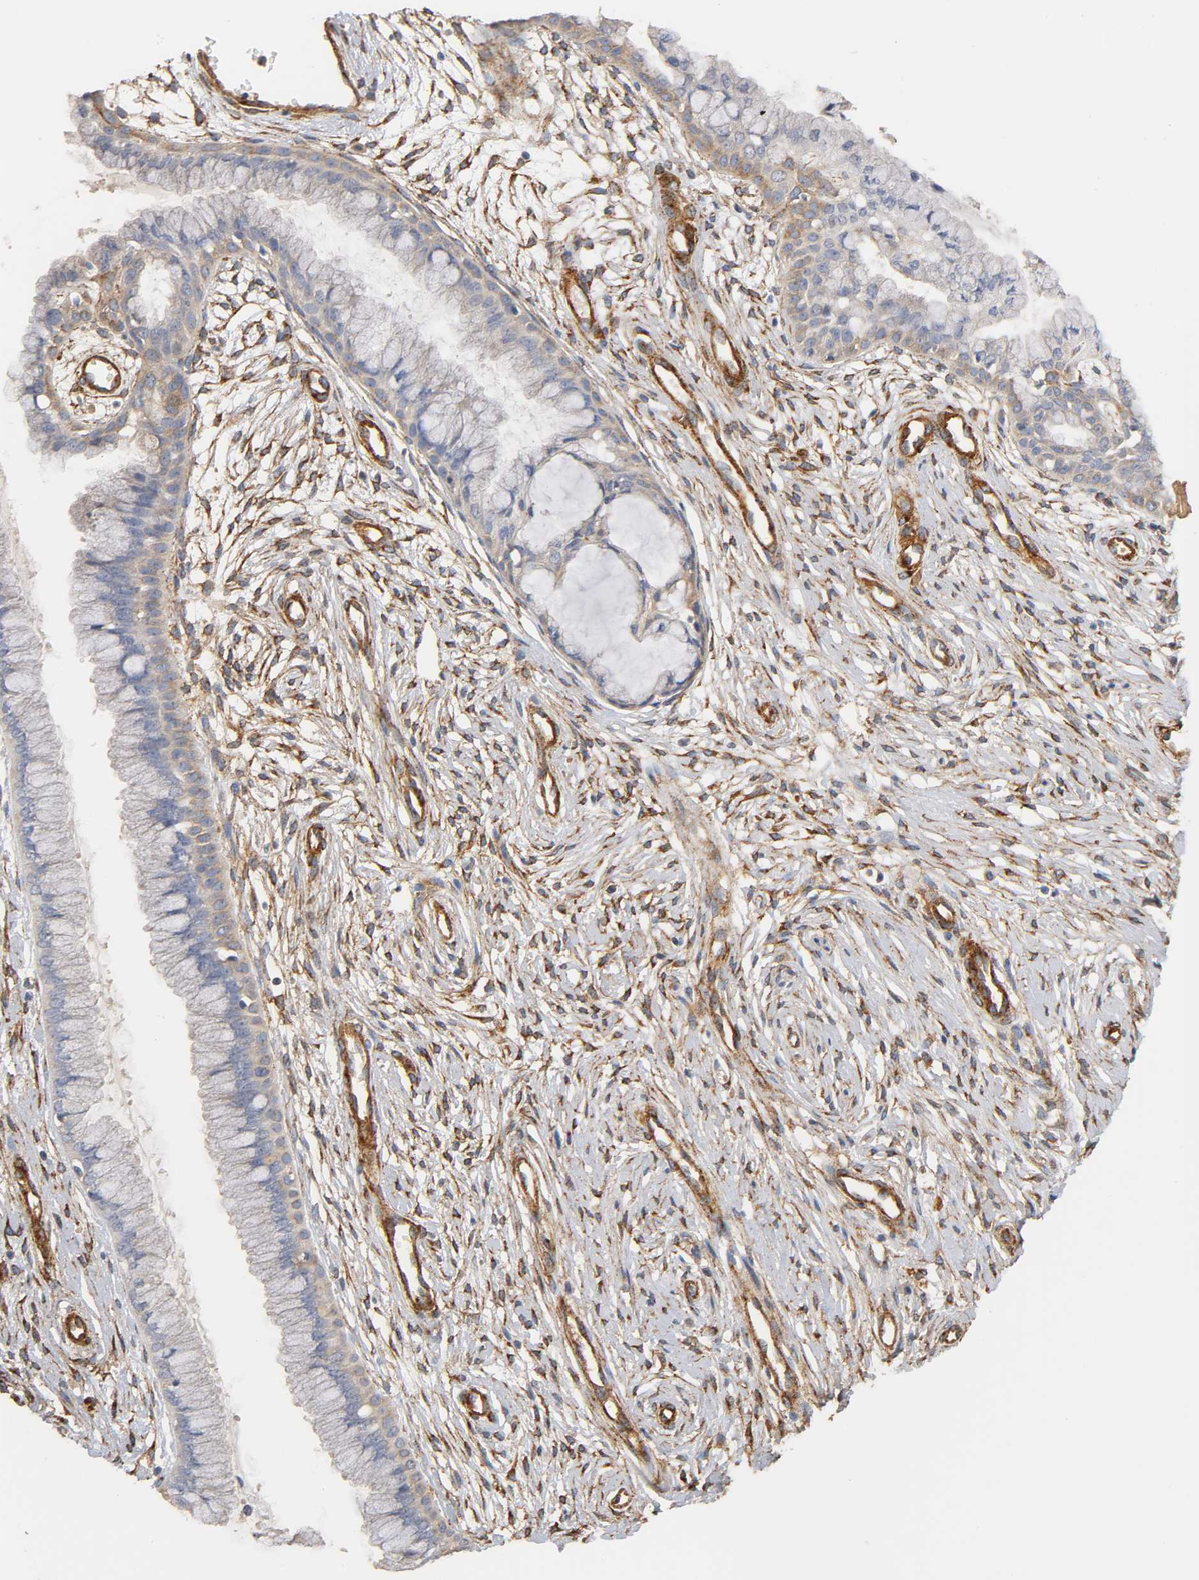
{"staining": {"intensity": "weak", "quantity": "<25%", "location": "cytoplasmic/membranous"}, "tissue": "cervix", "cell_type": "Glandular cells", "image_type": "normal", "snomed": [{"axis": "morphology", "description": "Normal tissue, NOS"}, {"axis": "topography", "description": "Cervix"}], "caption": "The micrograph exhibits no significant staining in glandular cells of cervix.", "gene": "IFITM2", "patient": {"sex": "female", "age": 39}}